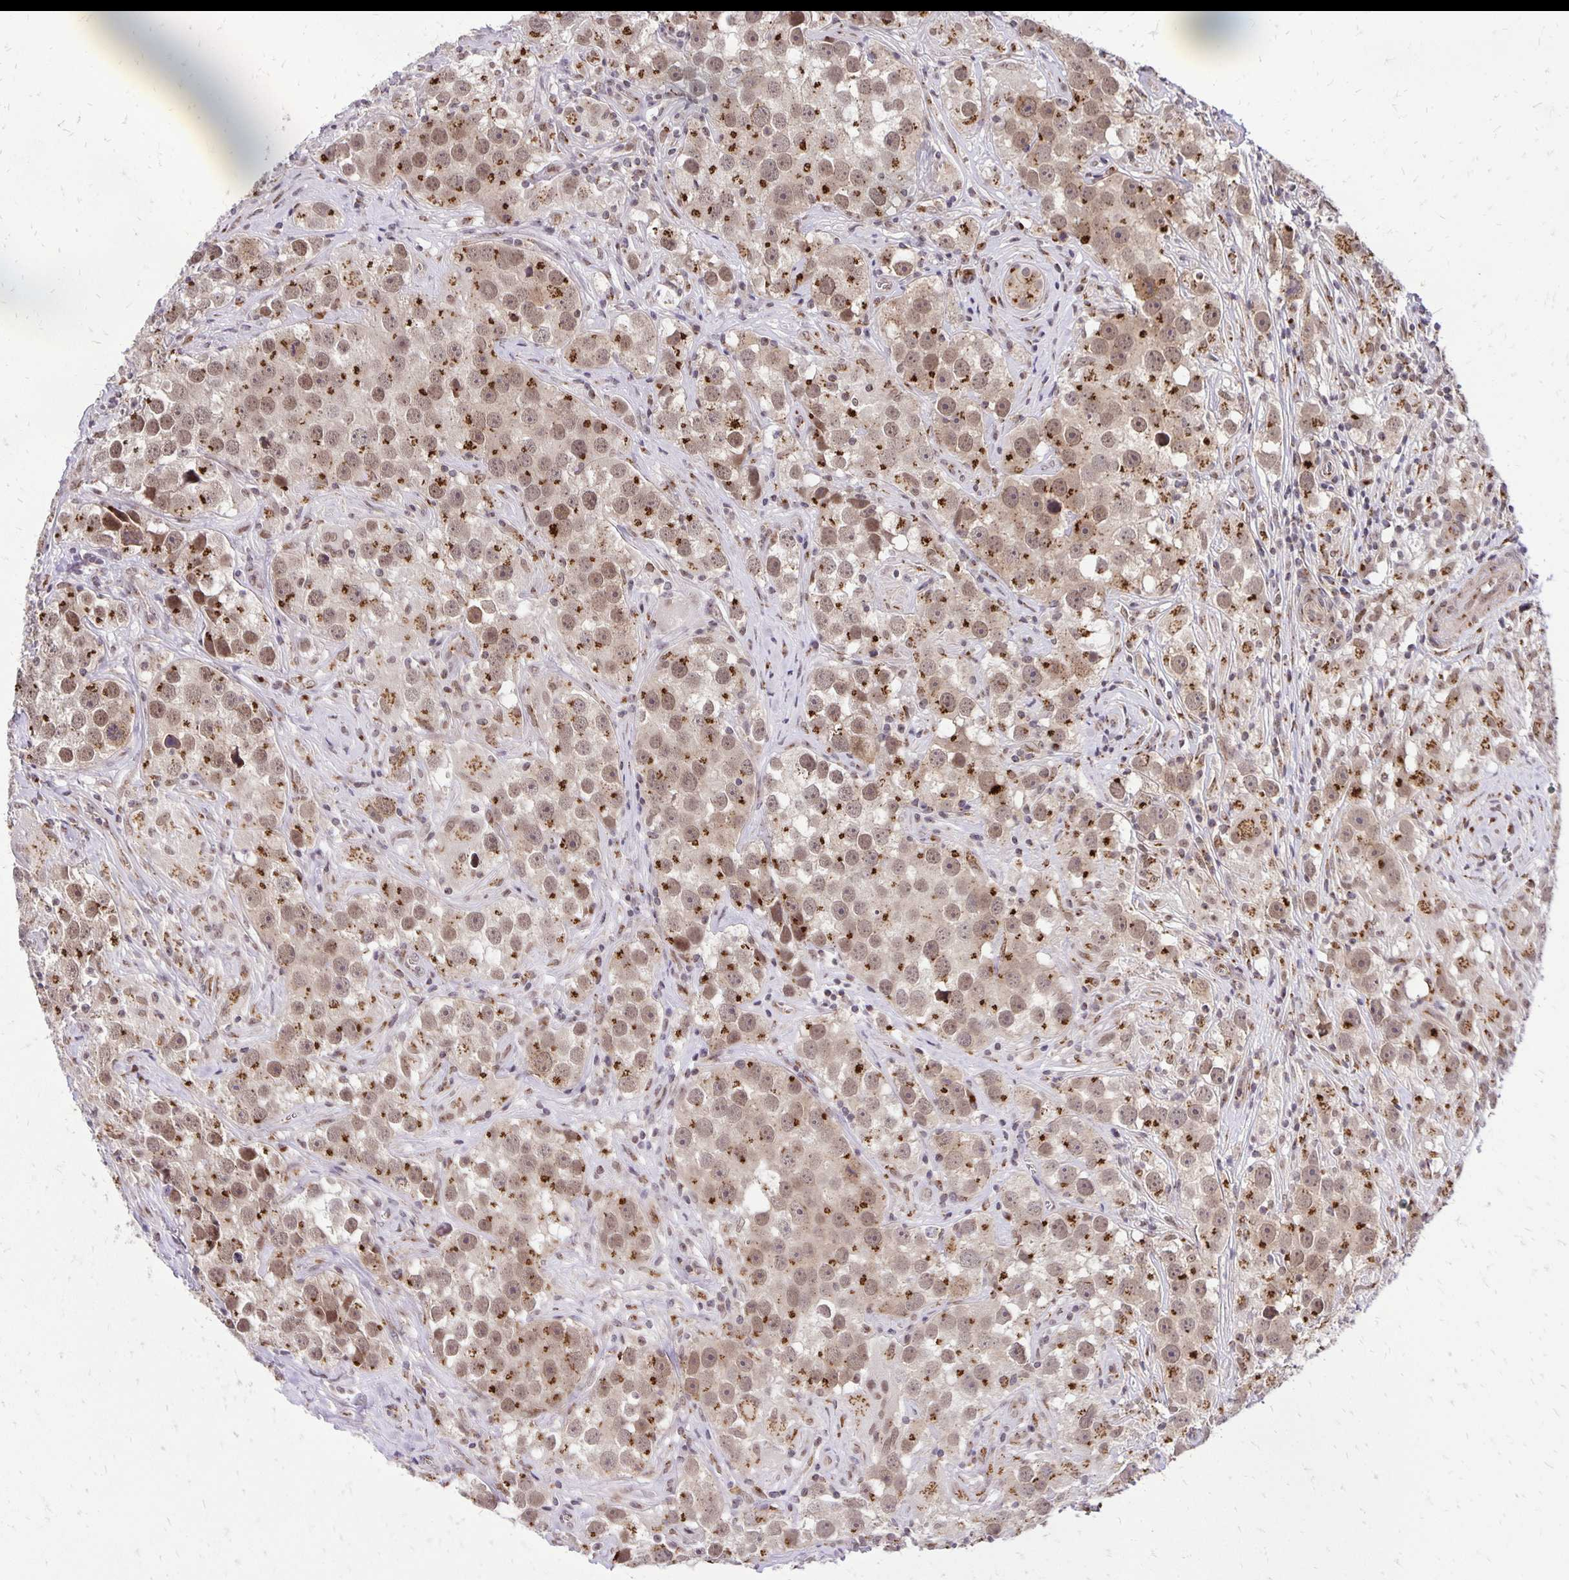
{"staining": {"intensity": "moderate", "quantity": ">75%", "location": "cytoplasmic/membranous,nuclear"}, "tissue": "testis cancer", "cell_type": "Tumor cells", "image_type": "cancer", "snomed": [{"axis": "morphology", "description": "Seminoma, NOS"}, {"axis": "topography", "description": "Testis"}], "caption": "The micrograph reveals immunohistochemical staining of testis cancer (seminoma). There is moderate cytoplasmic/membranous and nuclear staining is appreciated in approximately >75% of tumor cells. Immunohistochemistry stains the protein of interest in brown and the nuclei are stained blue.", "gene": "GOLGA5", "patient": {"sex": "male", "age": 49}}